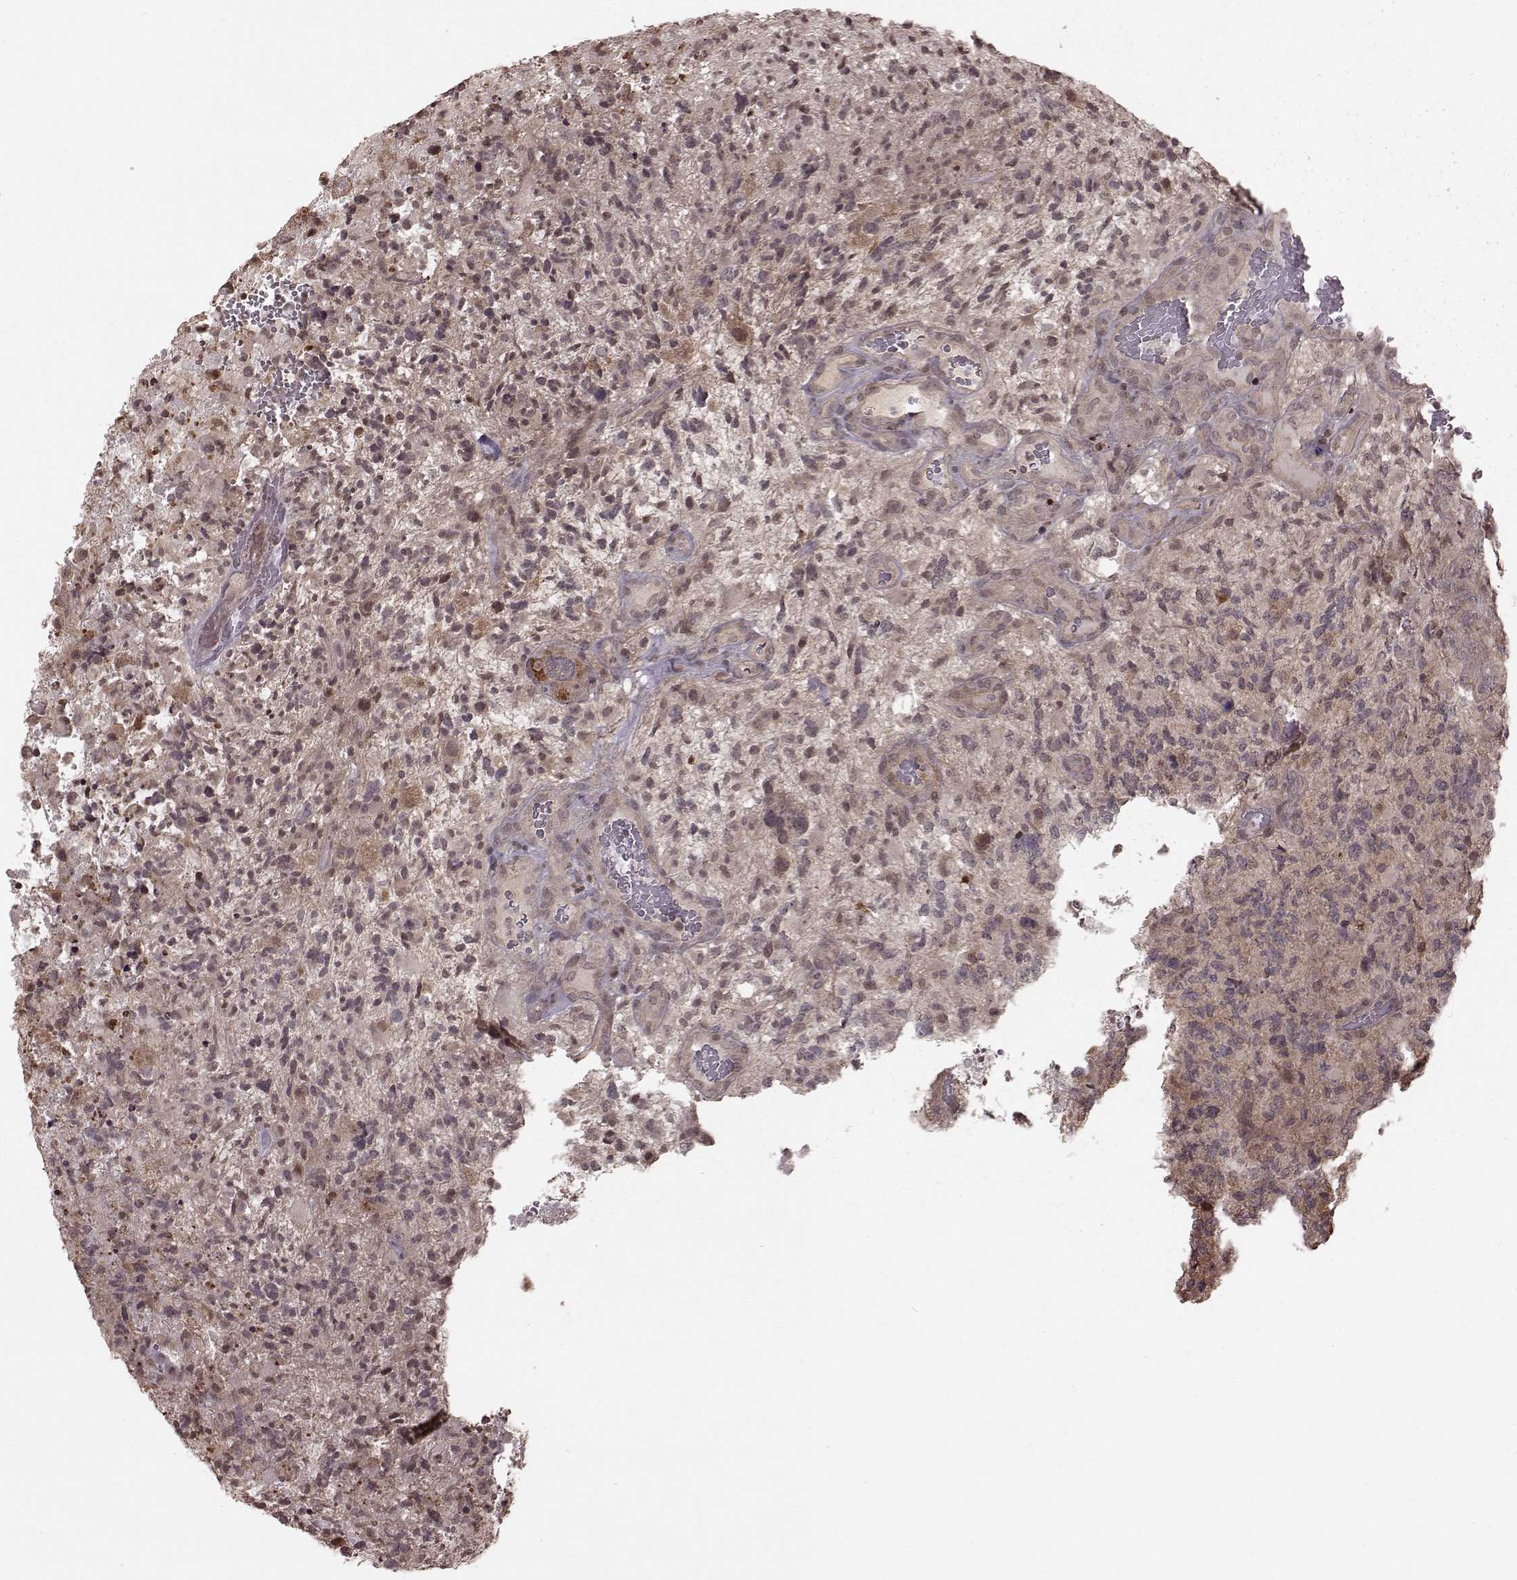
{"staining": {"intensity": "moderate", "quantity": "25%-75%", "location": "cytoplasmic/membranous"}, "tissue": "glioma", "cell_type": "Tumor cells", "image_type": "cancer", "snomed": [{"axis": "morphology", "description": "Glioma, malignant, High grade"}, {"axis": "topography", "description": "Brain"}], "caption": "Immunohistochemistry (IHC) histopathology image of neoplastic tissue: human glioma stained using IHC exhibits medium levels of moderate protein expression localized specifically in the cytoplasmic/membranous of tumor cells, appearing as a cytoplasmic/membranous brown color.", "gene": "GSS", "patient": {"sex": "female", "age": 71}}